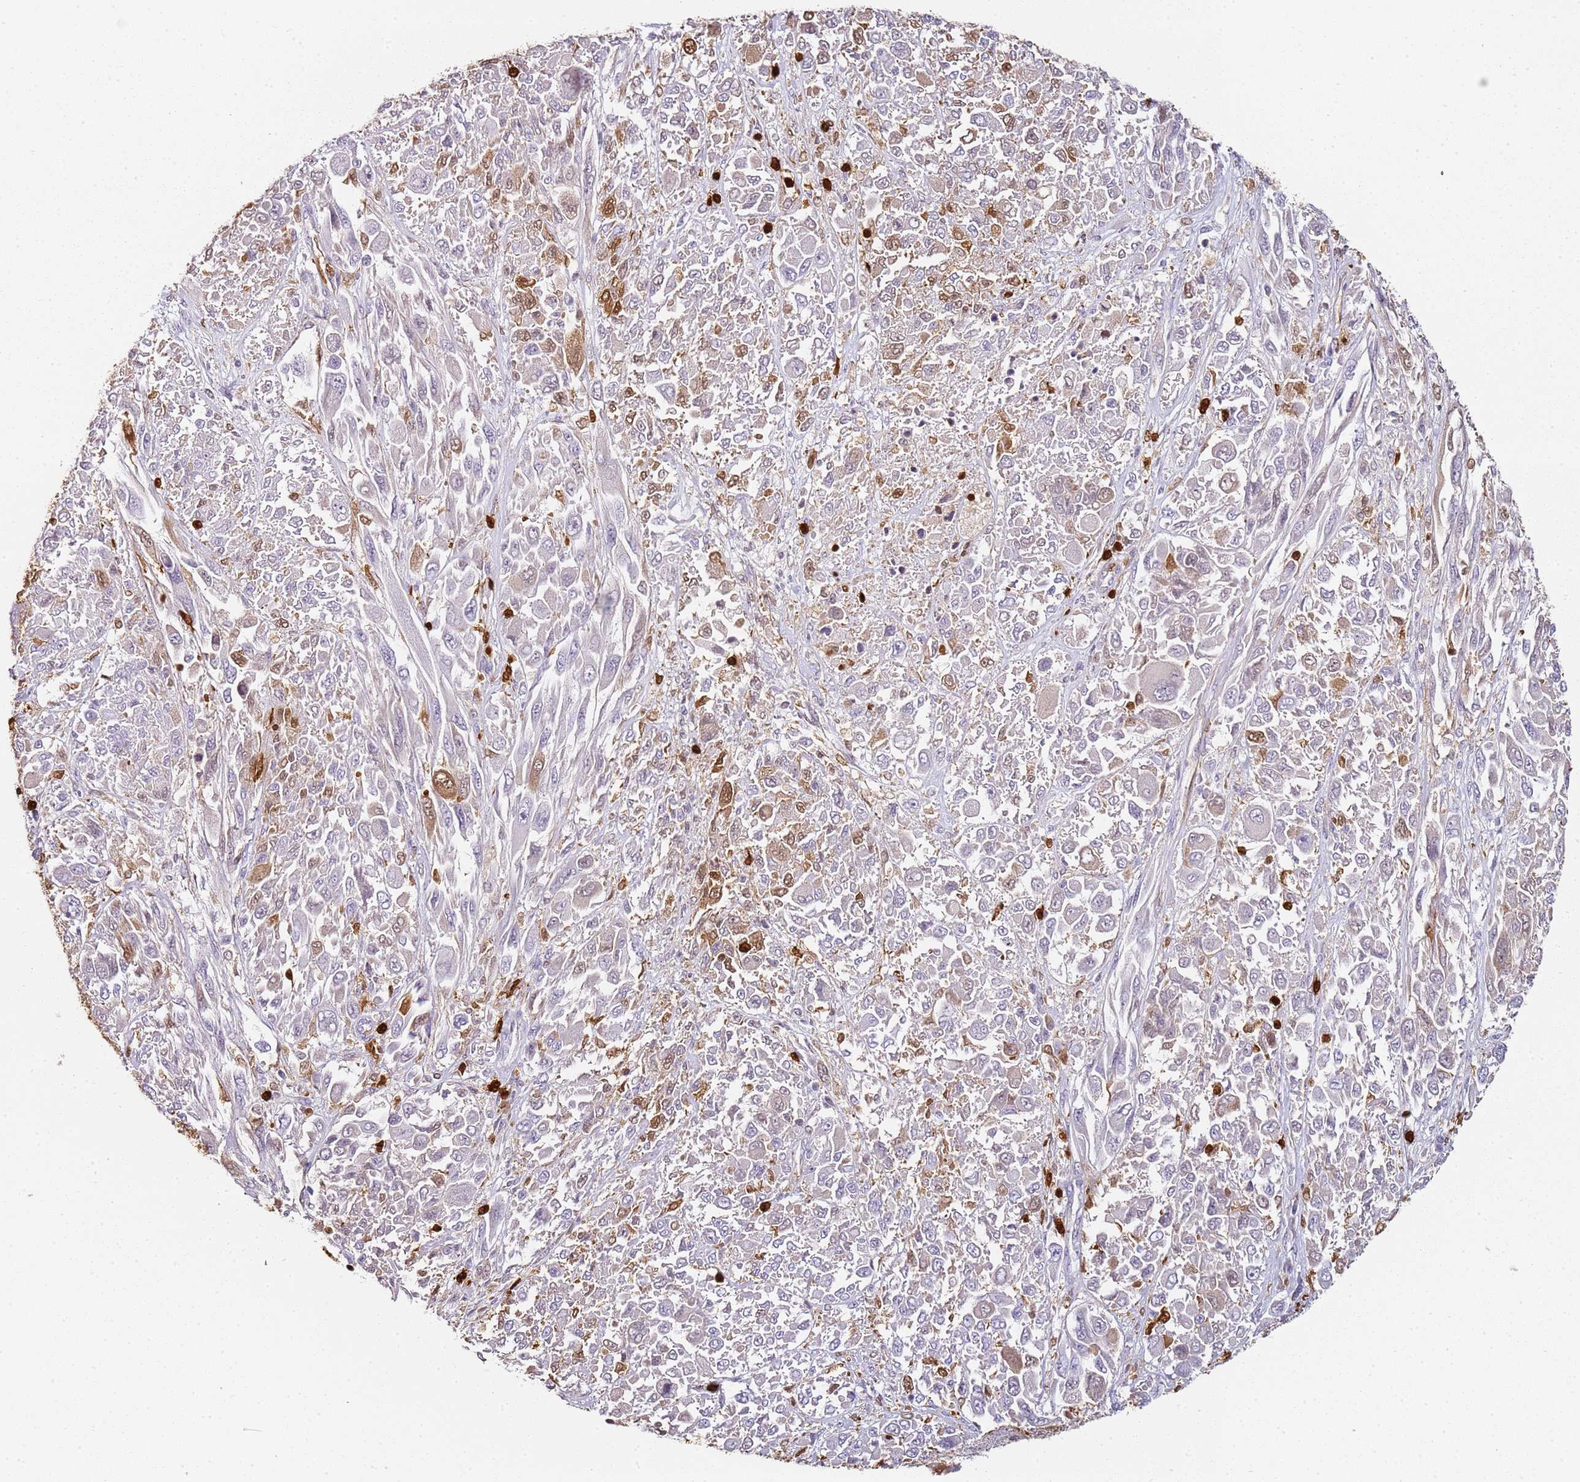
{"staining": {"intensity": "moderate", "quantity": "<25%", "location": "cytoplasmic/membranous,nuclear"}, "tissue": "melanoma", "cell_type": "Tumor cells", "image_type": "cancer", "snomed": [{"axis": "morphology", "description": "Malignant melanoma, NOS"}, {"axis": "topography", "description": "Skin"}], "caption": "Melanoma stained for a protein (brown) shows moderate cytoplasmic/membranous and nuclear positive expression in about <25% of tumor cells.", "gene": "S100A4", "patient": {"sex": "female", "age": 91}}